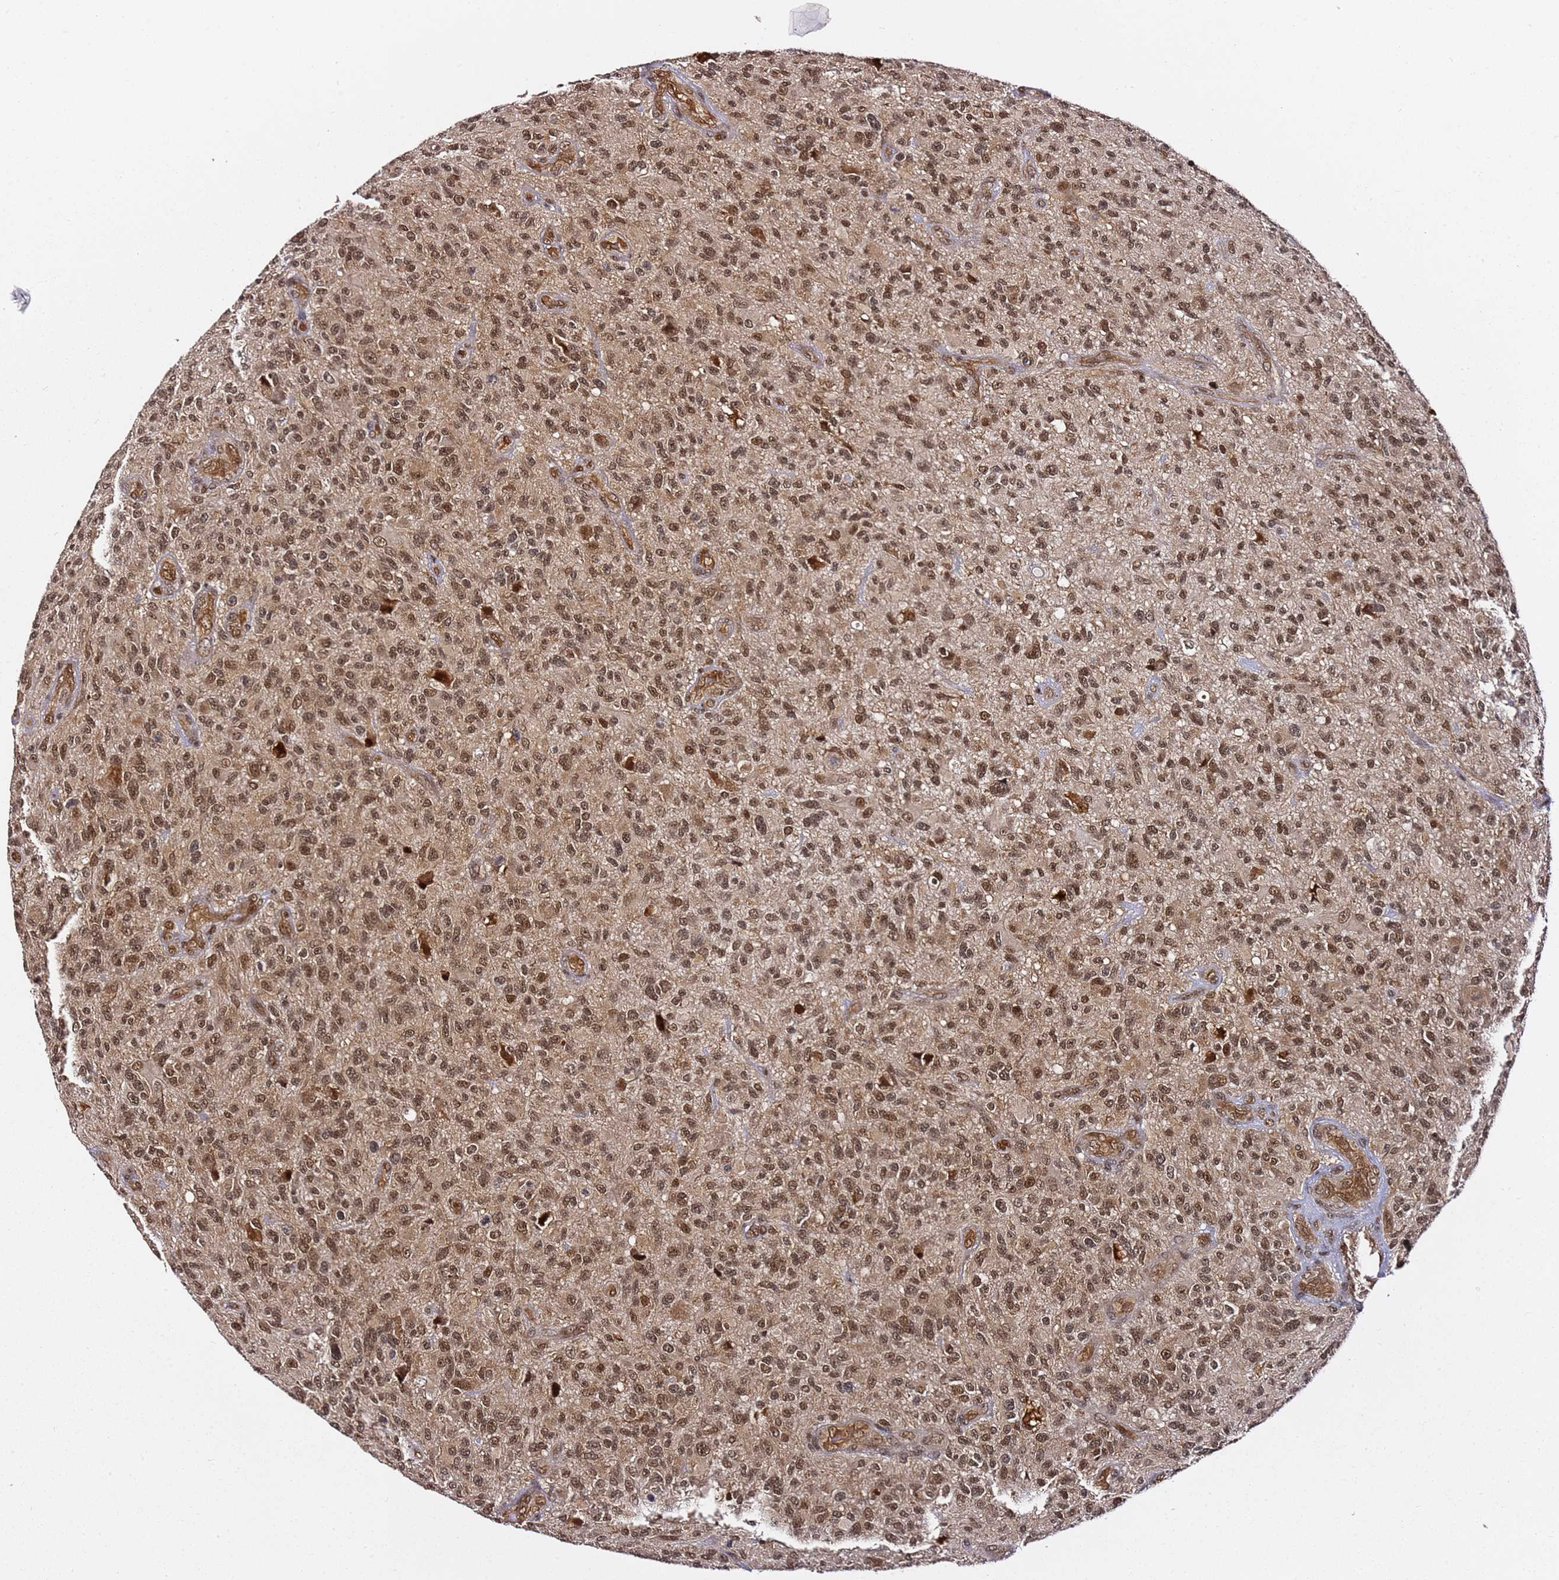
{"staining": {"intensity": "moderate", "quantity": ">75%", "location": "nuclear"}, "tissue": "glioma", "cell_type": "Tumor cells", "image_type": "cancer", "snomed": [{"axis": "morphology", "description": "Glioma, malignant, High grade"}, {"axis": "topography", "description": "Brain"}], "caption": "Malignant high-grade glioma stained for a protein (brown) shows moderate nuclear positive staining in approximately >75% of tumor cells.", "gene": "RGS18", "patient": {"sex": "male", "age": 47}}